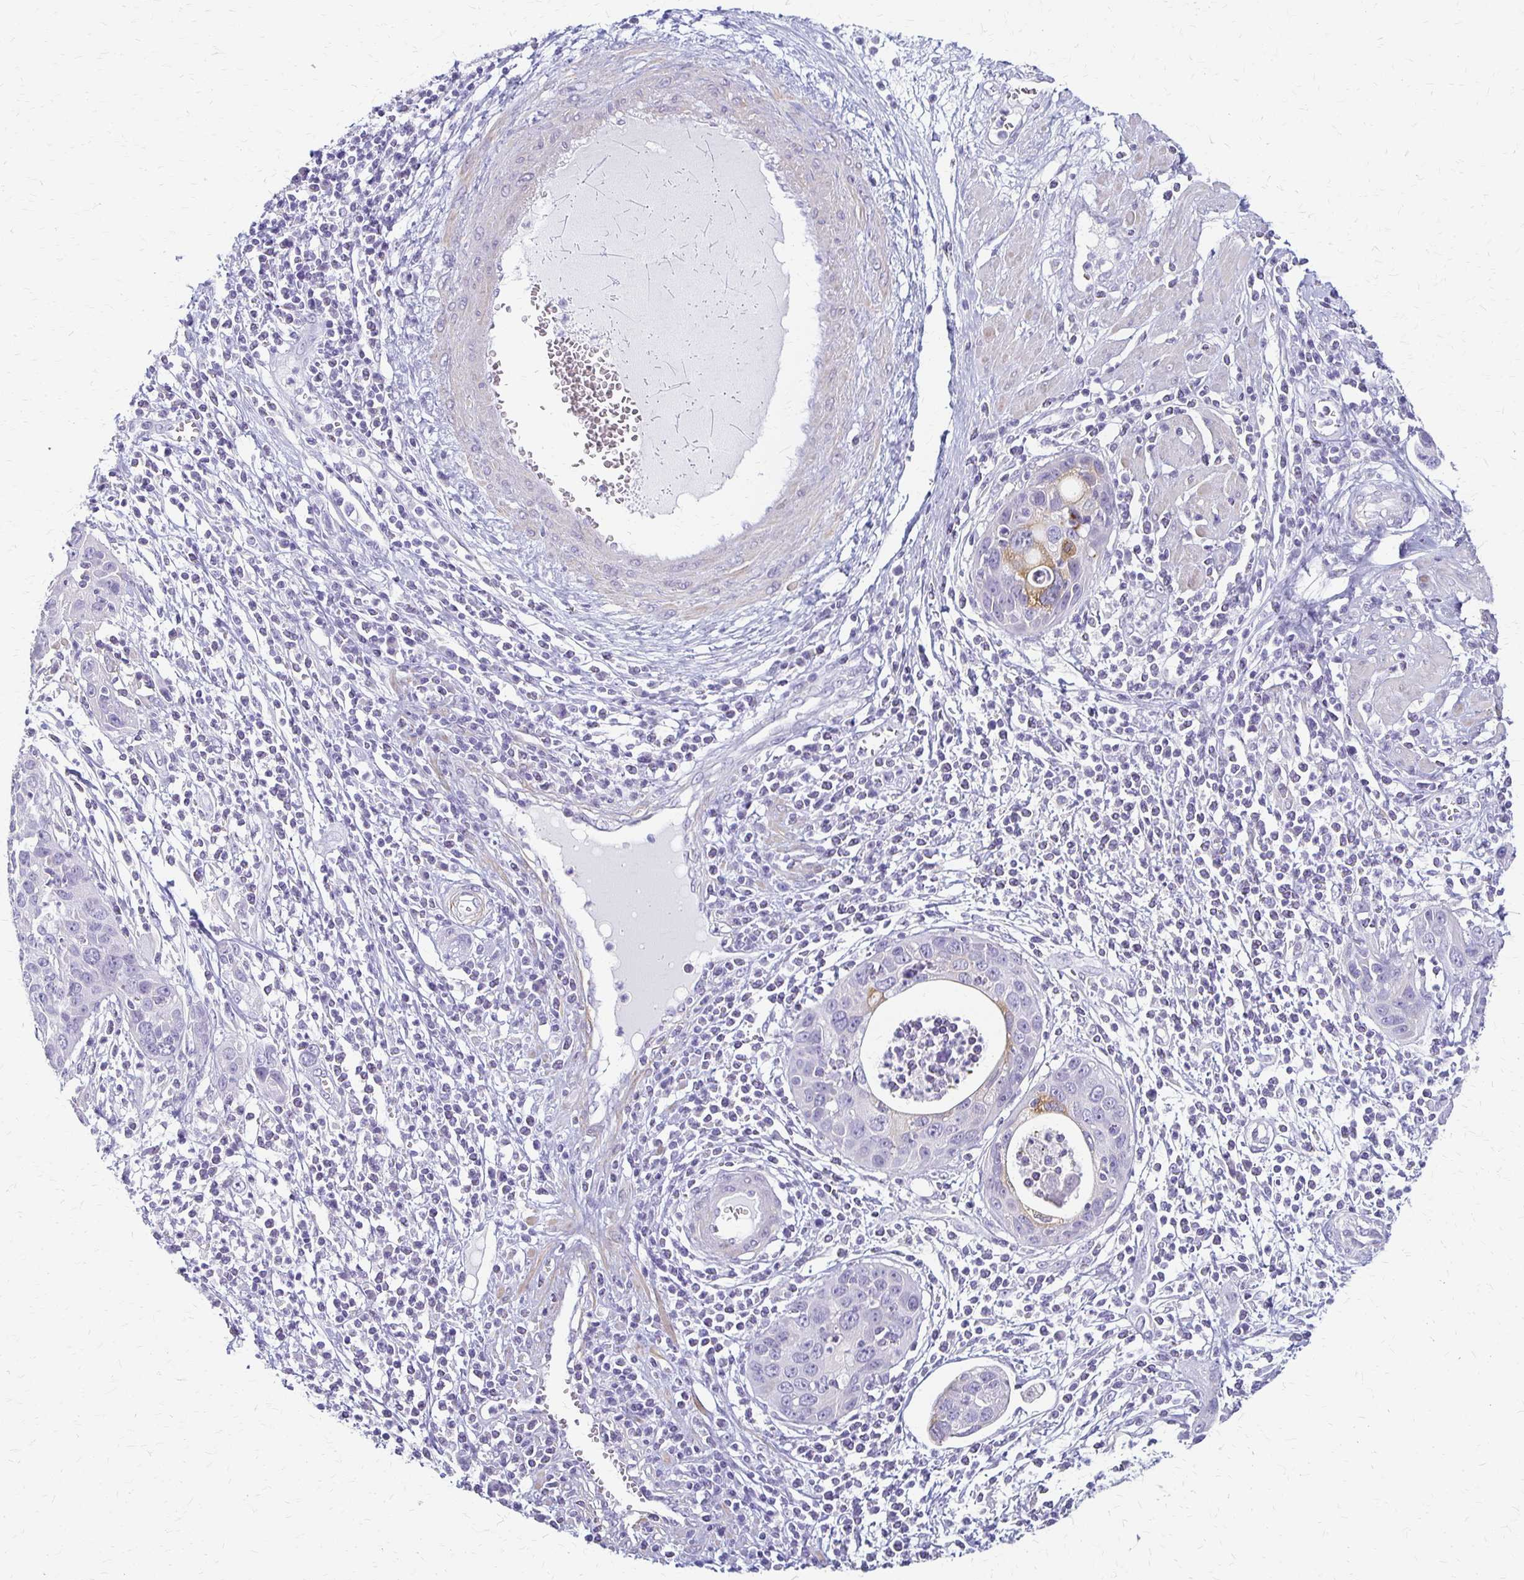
{"staining": {"intensity": "weak", "quantity": "<25%", "location": "cytoplasmic/membranous"}, "tissue": "cervical cancer", "cell_type": "Tumor cells", "image_type": "cancer", "snomed": [{"axis": "morphology", "description": "Squamous cell carcinoma, NOS"}, {"axis": "topography", "description": "Cervix"}], "caption": "Tumor cells are negative for protein expression in human cervical cancer (squamous cell carcinoma). (DAB (3,3'-diaminobenzidine) IHC, high magnification).", "gene": "IVL", "patient": {"sex": "female", "age": 36}}